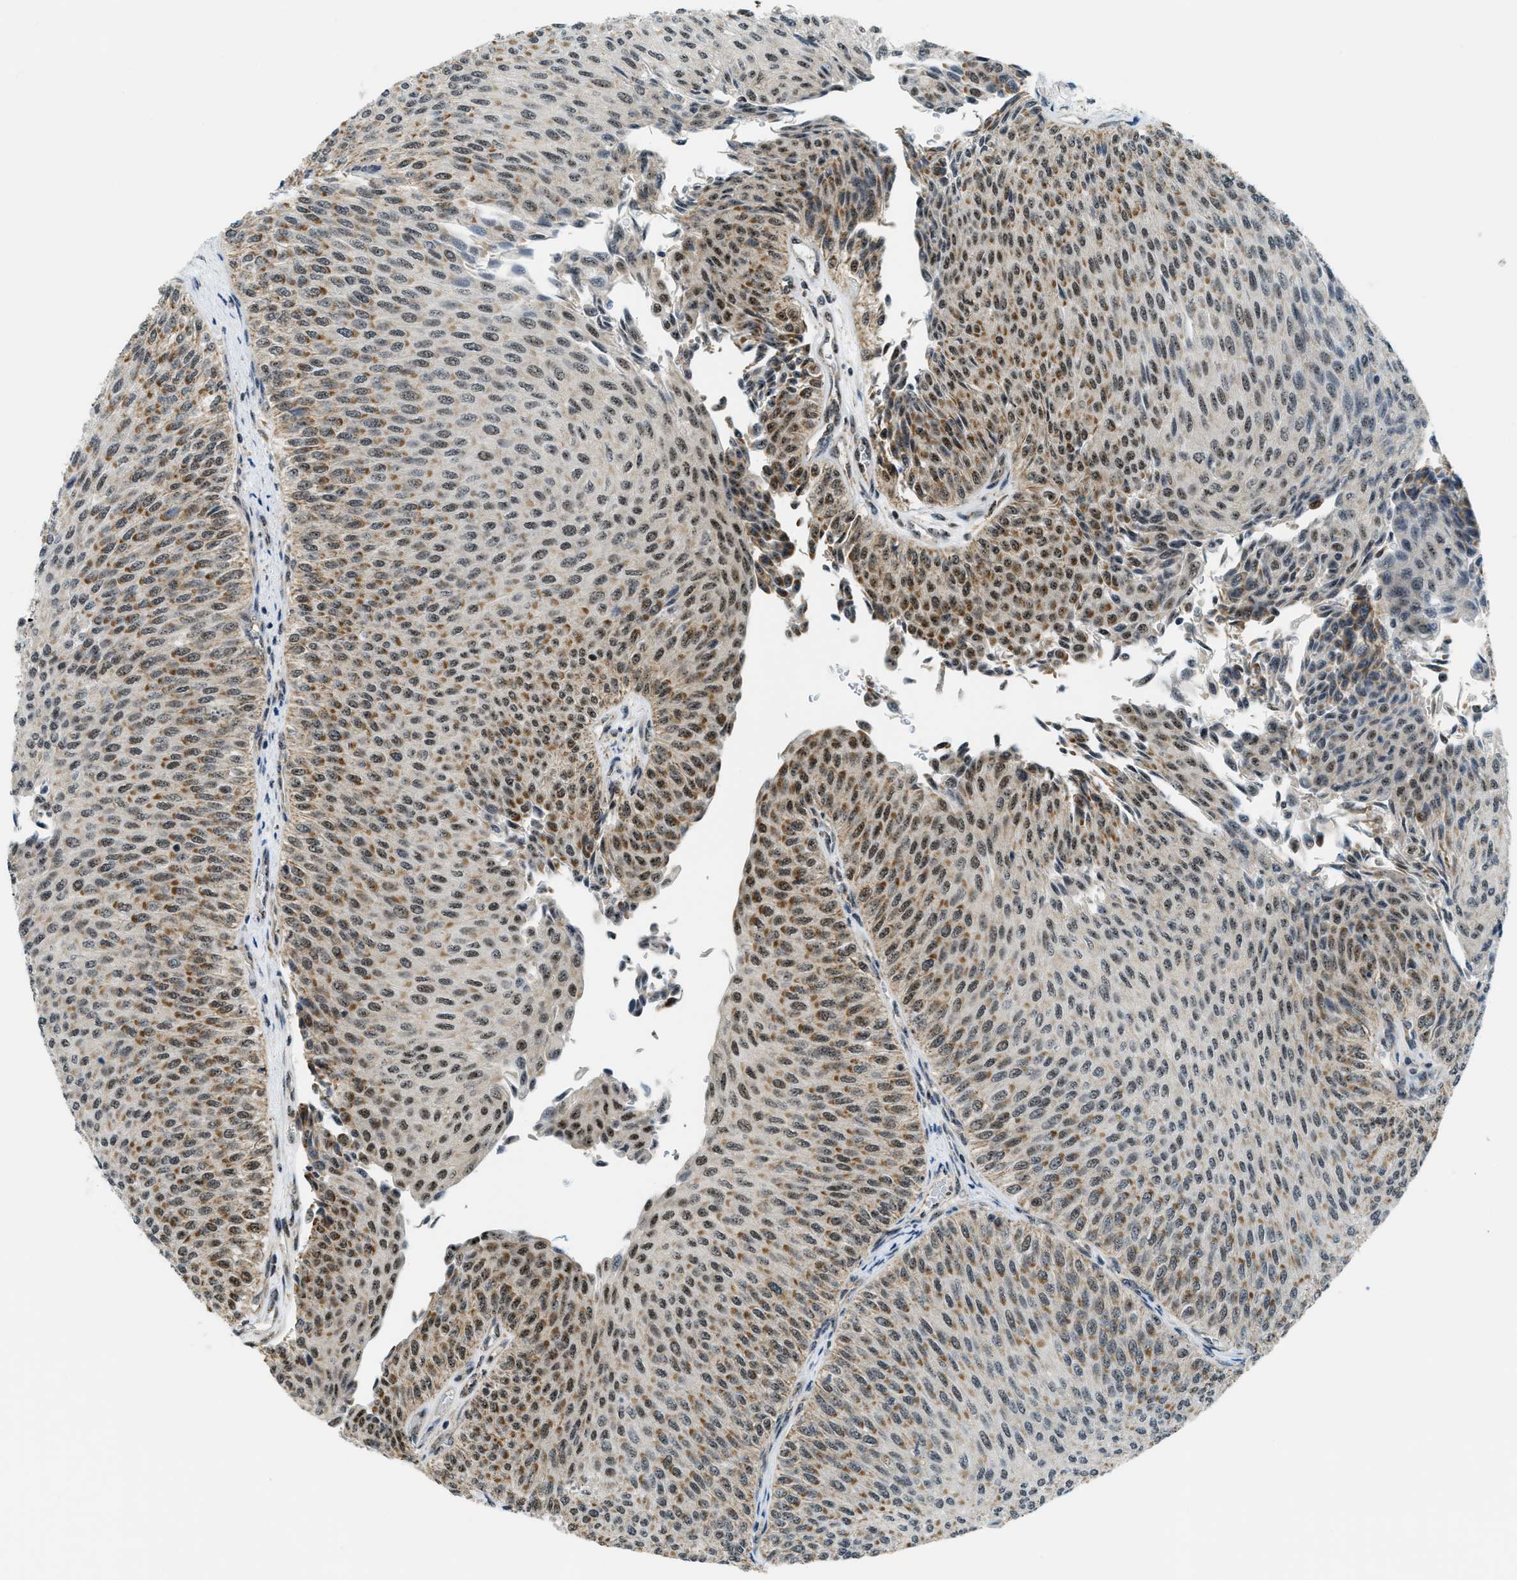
{"staining": {"intensity": "moderate", "quantity": "25%-75%", "location": "cytoplasmic/membranous,nuclear"}, "tissue": "urothelial cancer", "cell_type": "Tumor cells", "image_type": "cancer", "snomed": [{"axis": "morphology", "description": "Urothelial carcinoma, Low grade"}, {"axis": "topography", "description": "Urinary bladder"}], "caption": "This micrograph displays urothelial cancer stained with immunohistochemistry (IHC) to label a protein in brown. The cytoplasmic/membranous and nuclear of tumor cells show moderate positivity for the protein. Nuclei are counter-stained blue.", "gene": "SP100", "patient": {"sex": "male", "age": 78}}